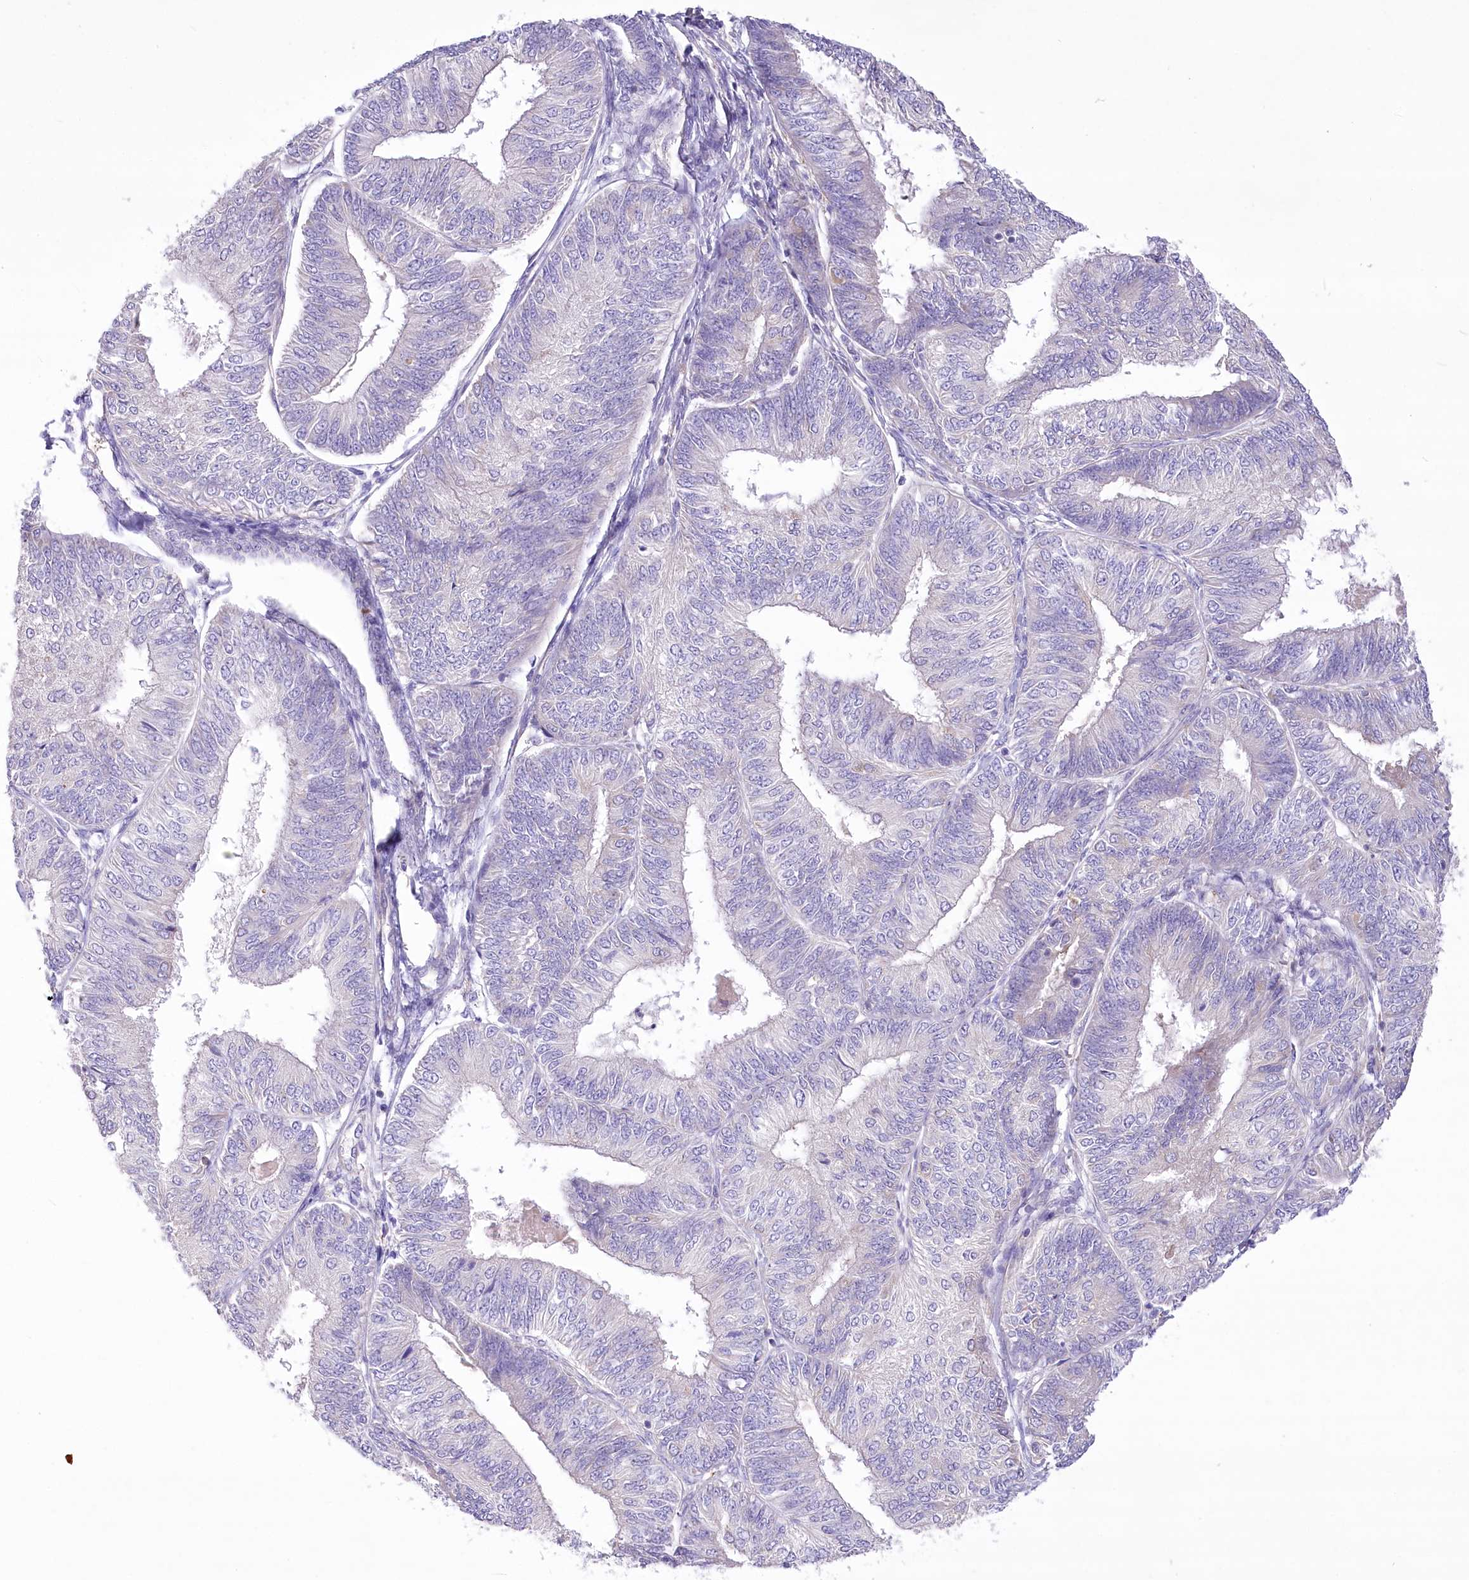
{"staining": {"intensity": "negative", "quantity": "none", "location": "none"}, "tissue": "endometrial cancer", "cell_type": "Tumor cells", "image_type": "cancer", "snomed": [{"axis": "morphology", "description": "Adenocarcinoma, NOS"}, {"axis": "topography", "description": "Endometrium"}], "caption": "A histopathology image of human endometrial adenocarcinoma is negative for staining in tumor cells. The staining is performed using DAB brown chromogen with nuclei counter-stained in using hematoxylin.", "gene": "ANGPTL3", "patient": {"sex": "female", "age": 58}}